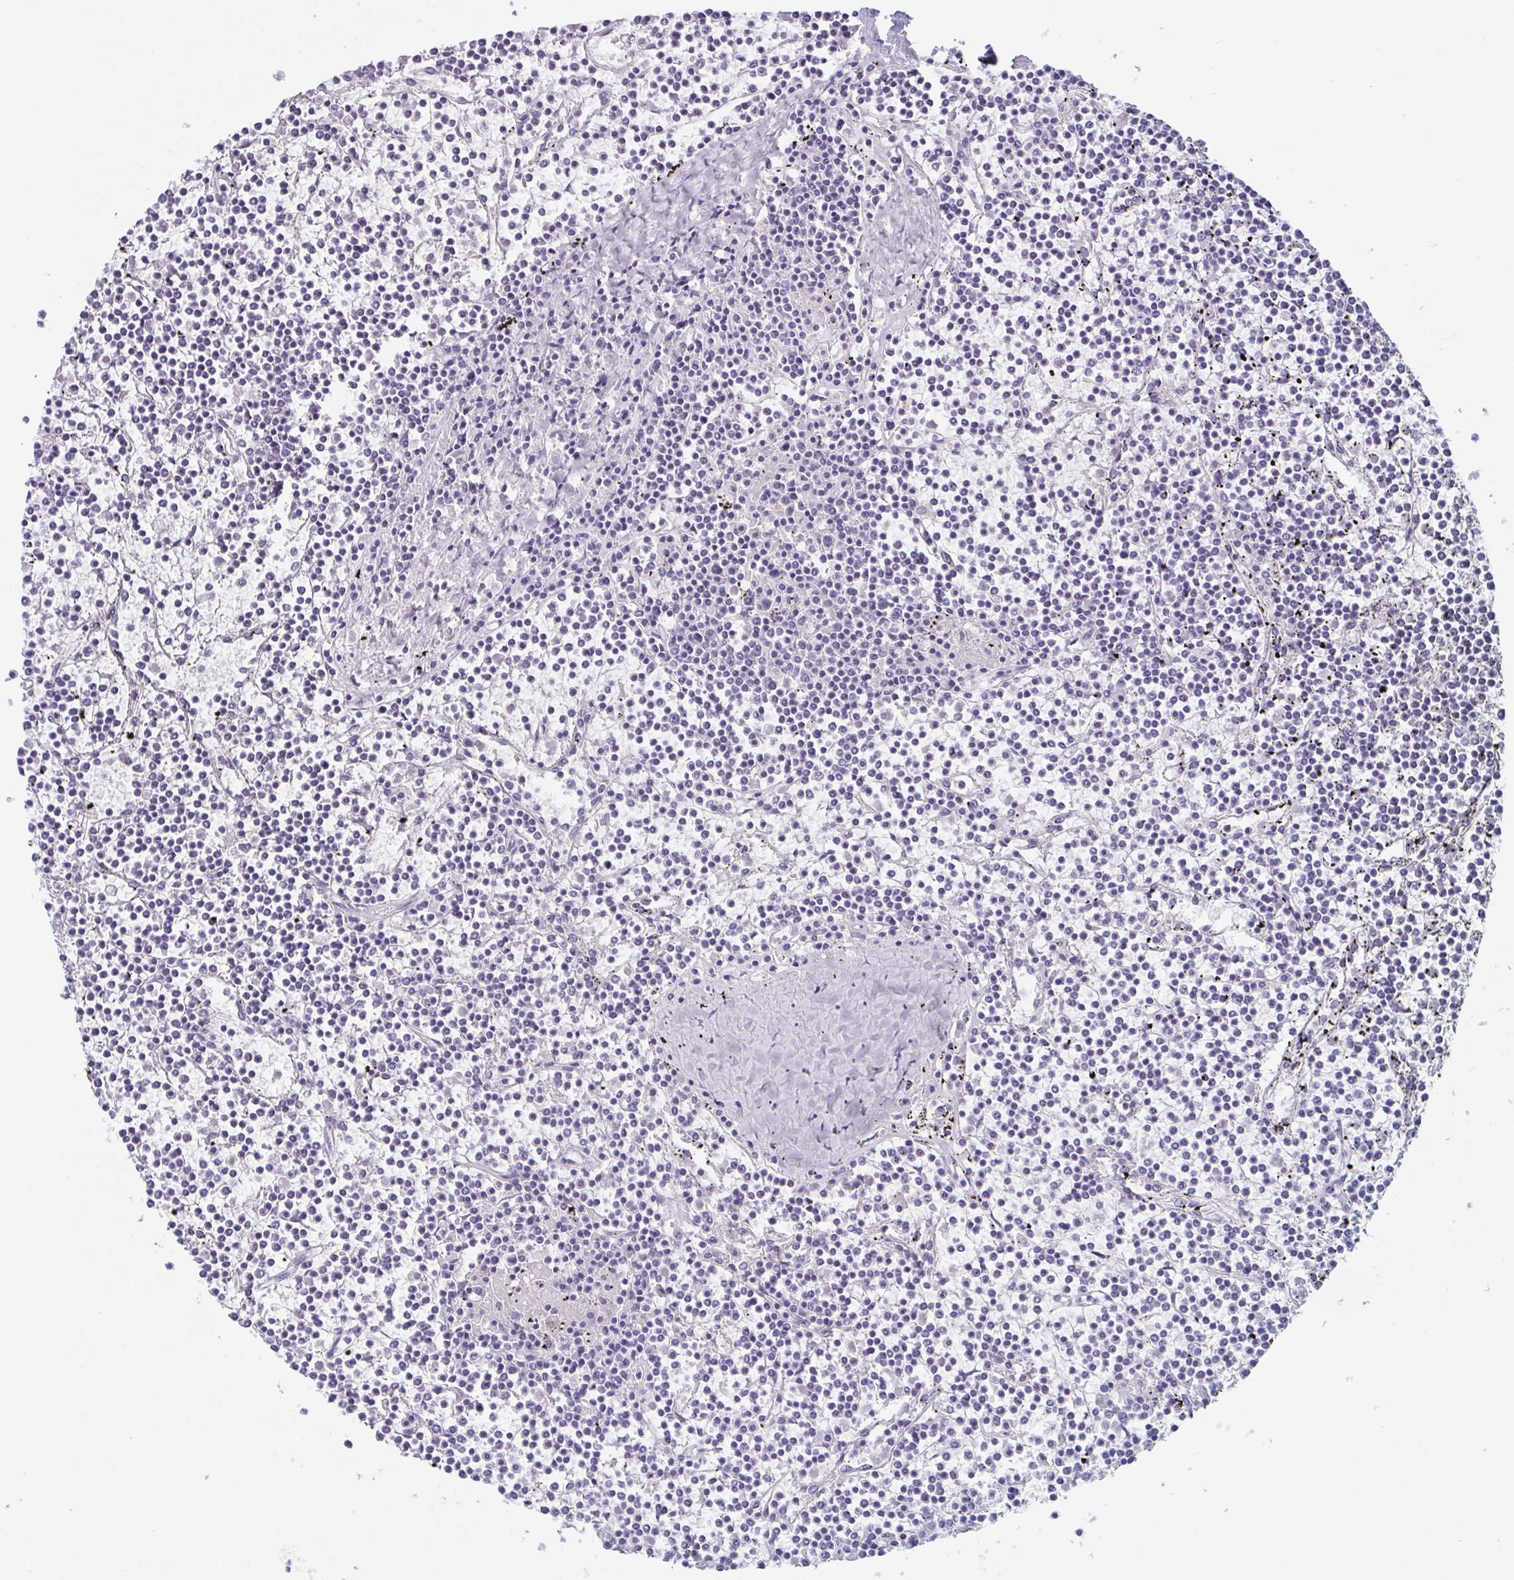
{"staining": {"intensity": "negative", "quantity": "none", "location": "none"}, "tissue": "lymphoma", "cell_type": "Tumor cells", "image_type": "cancer", "snomed": [{"axis": "morphology", "description": "Malignant lymphoma, non-Hodgkin's type, Low grade"}, {"axis": "topography", "description": "Spleen"}], "caption": "Tumor cells show no significant protein expression in lymphoma.", "gene": "LYRM2", "patient": {"sex": "female", "age": 19}}